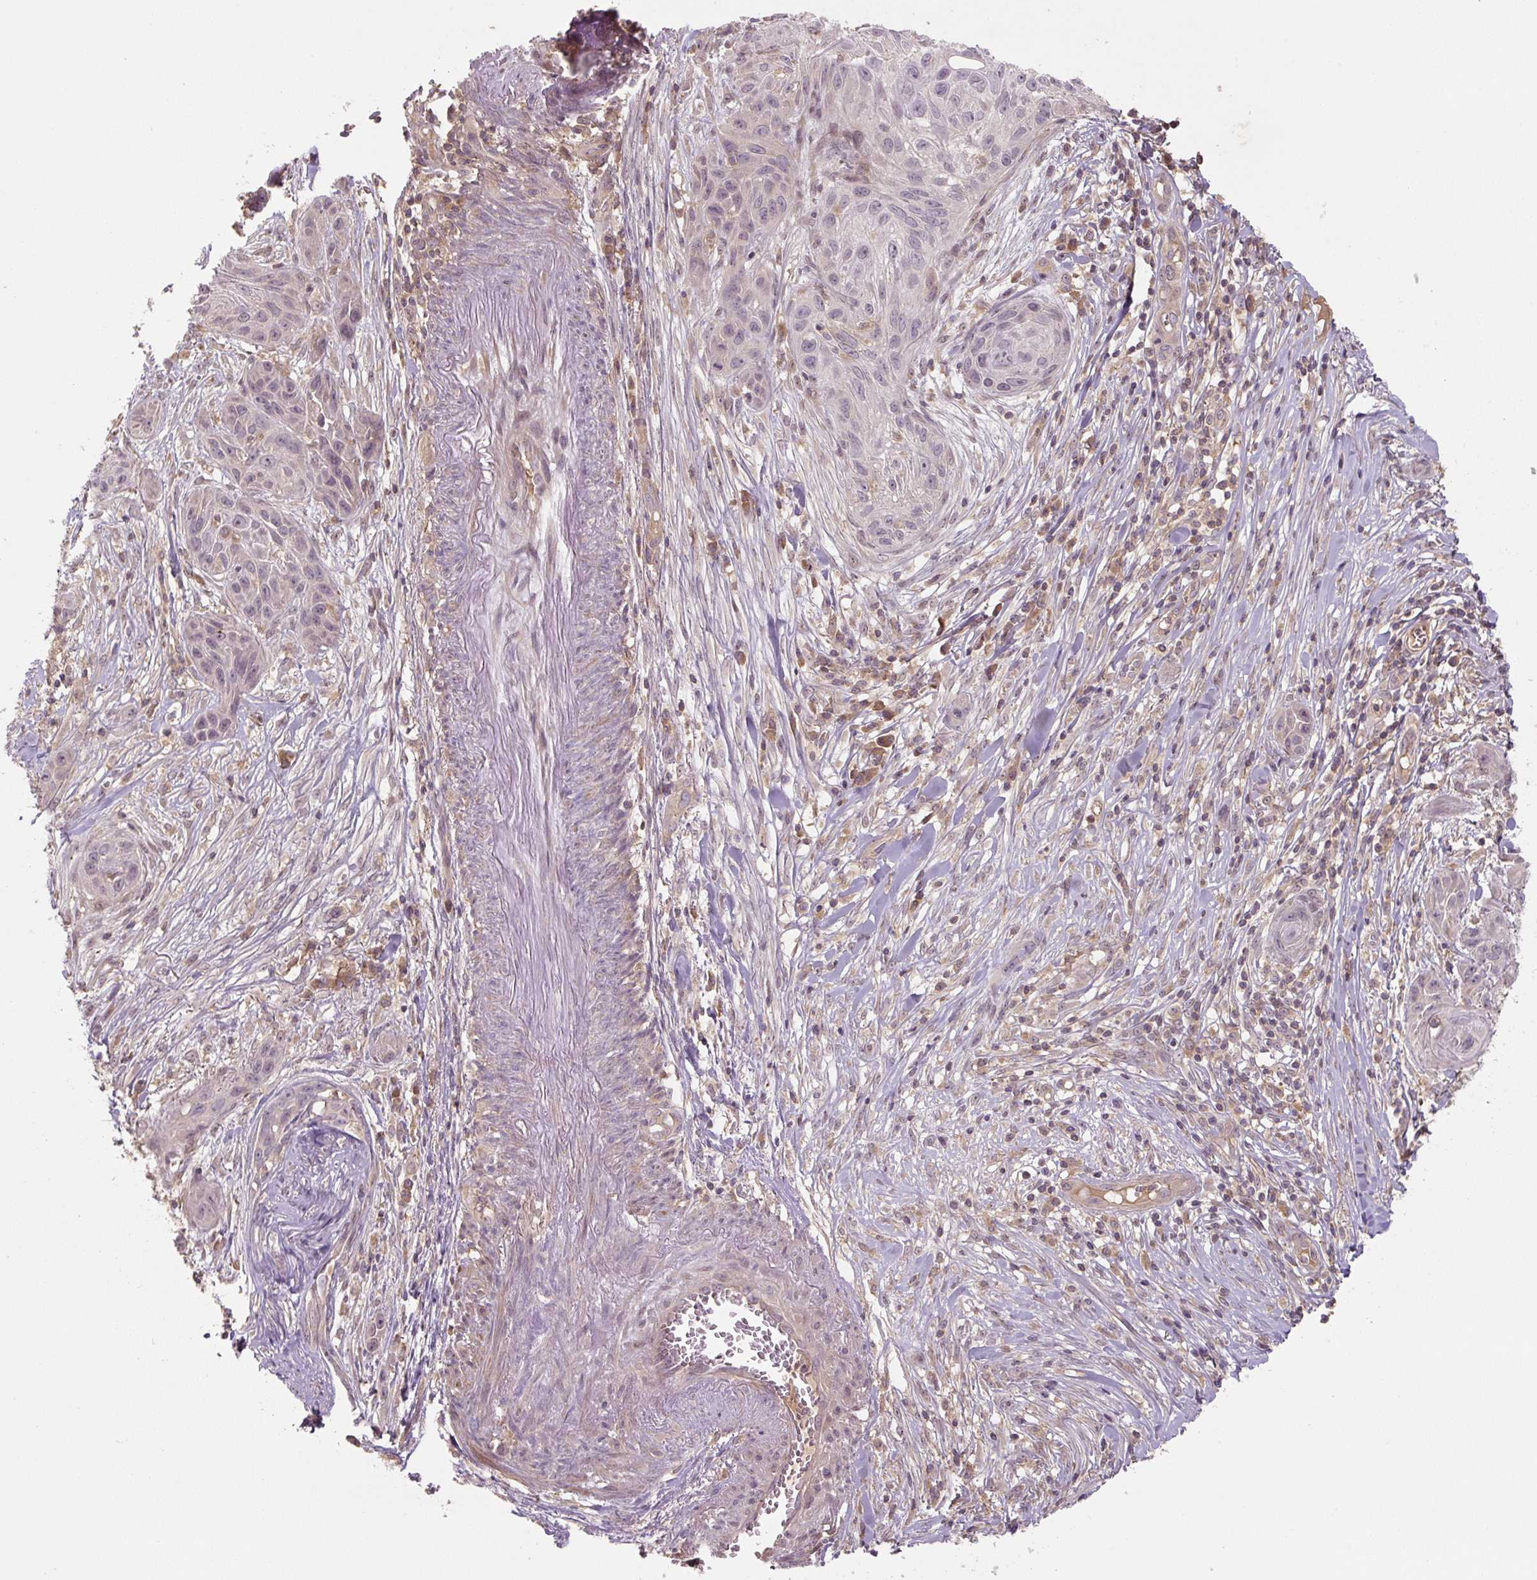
{"staining": {"intensity": "negative", "quantity": "none", "location": "none"}, "tissue": "skin cancer", "cell_type": "Tumor cells", "image_type": "cancer", "snomed": [{"axis": "morphology", "description": "Squamous cell carcinoma, NOS"}, {"axis": "topography", "description": "Skin"}, {"axis": "topography", "description": "Vulva"}], "caption": "Micrograph shows no significant protein positivity in tumor cells of squamous cell carcinoma (skin).", "gene": "C2orf73", "patient": {"sex": "female", "age": 83}}